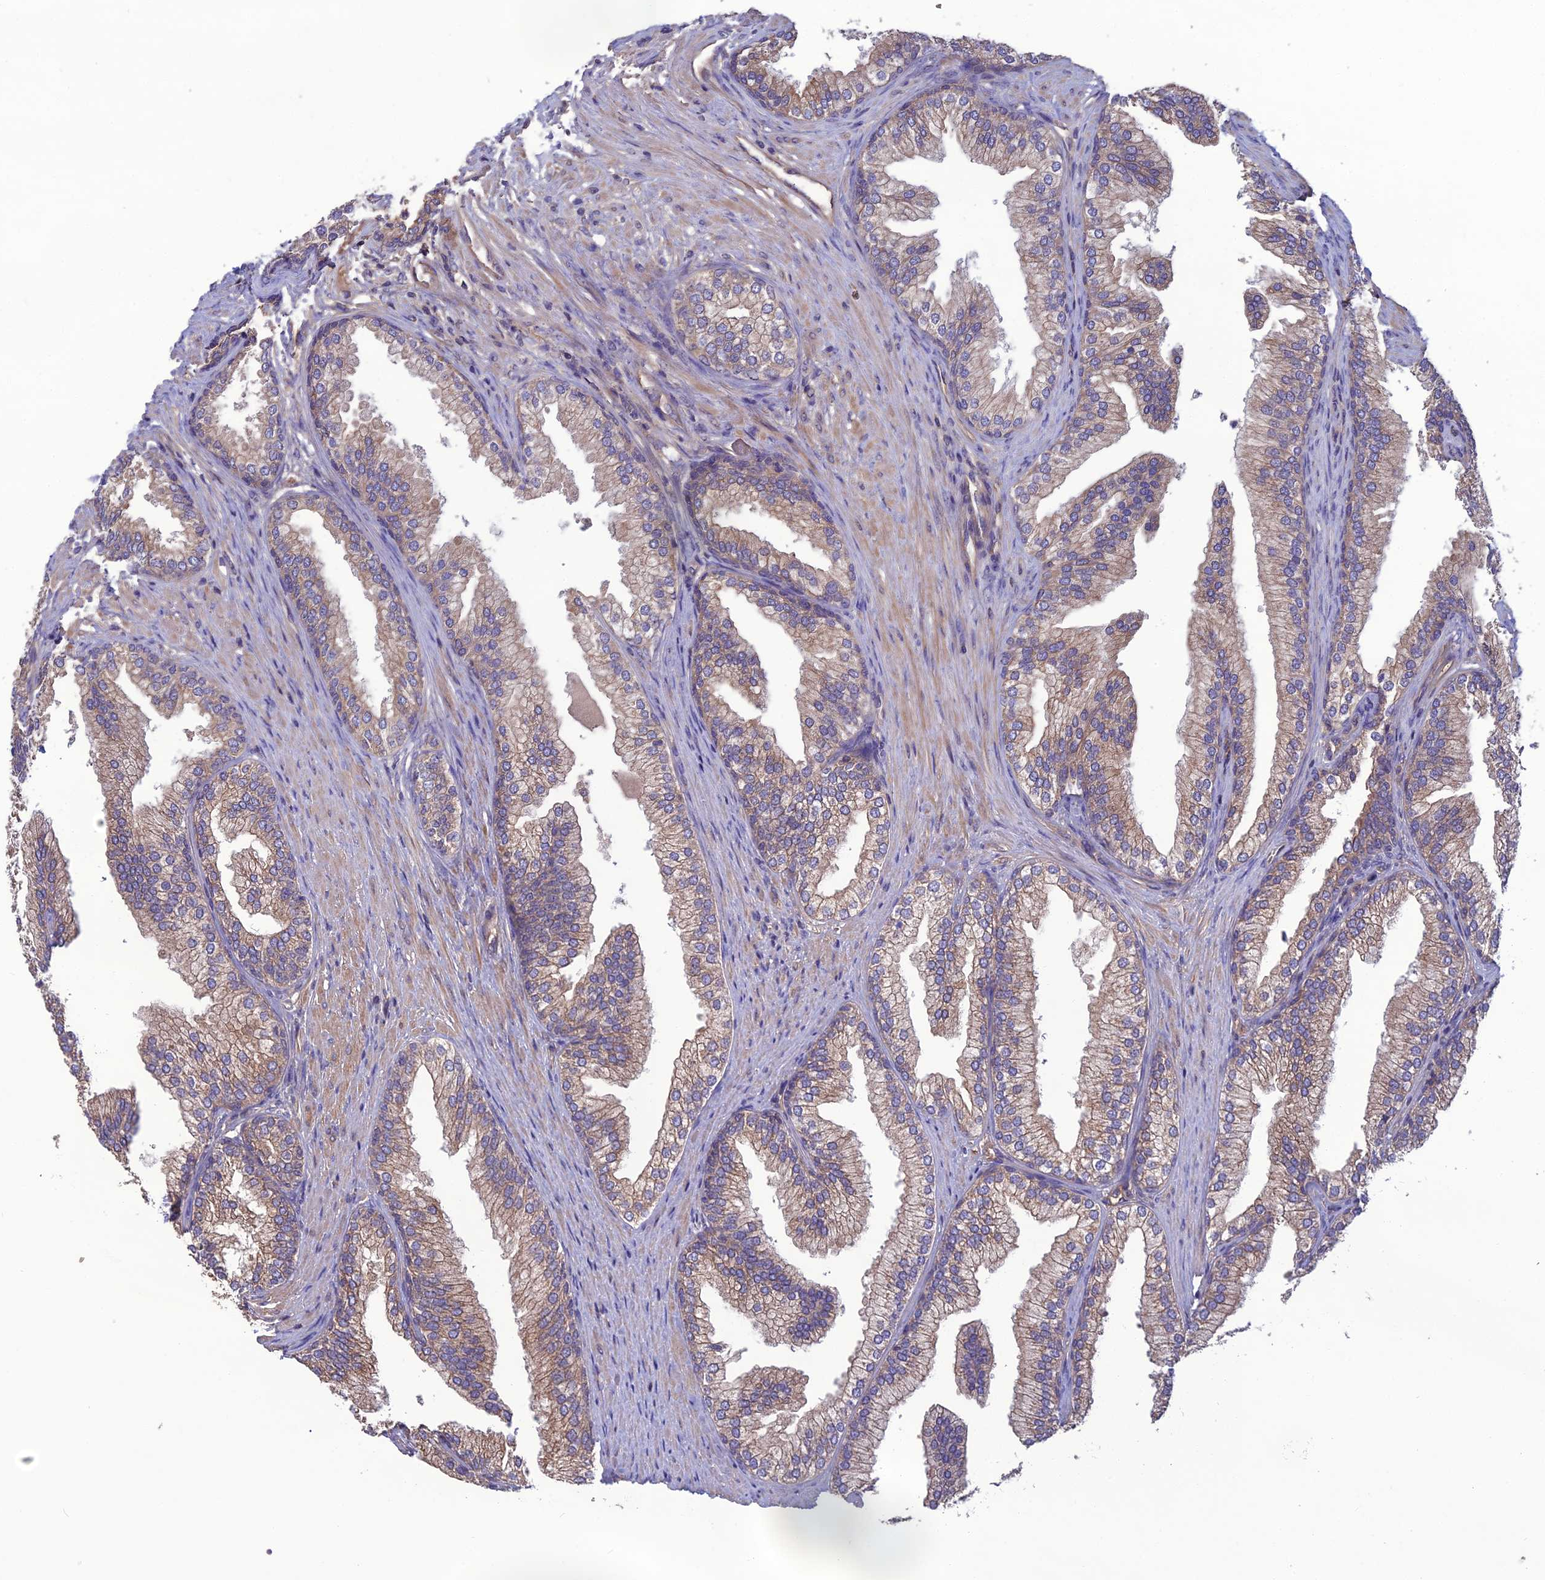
{"staining": {"intensity": "moderate", "quantity": "25%-75%", "location": "cytoplasmic/membranous"}, "tissue": "prostate", "cell_type": "Glandular cells", "image_type": "normal", "snomed": [{"axis": "morphology", "description": "Normal tissue, NOS"}, {"axis": "topography", "description": "Prostate"}], "caption": "Brown immunohistochemical staining in unremarkable human prostate reveals moderate cytoplasmic/membranous positivity in about 25%-75% of glandular cells.", "gene": "GALR2", "patient": {"sex": "male", "age": 76}}